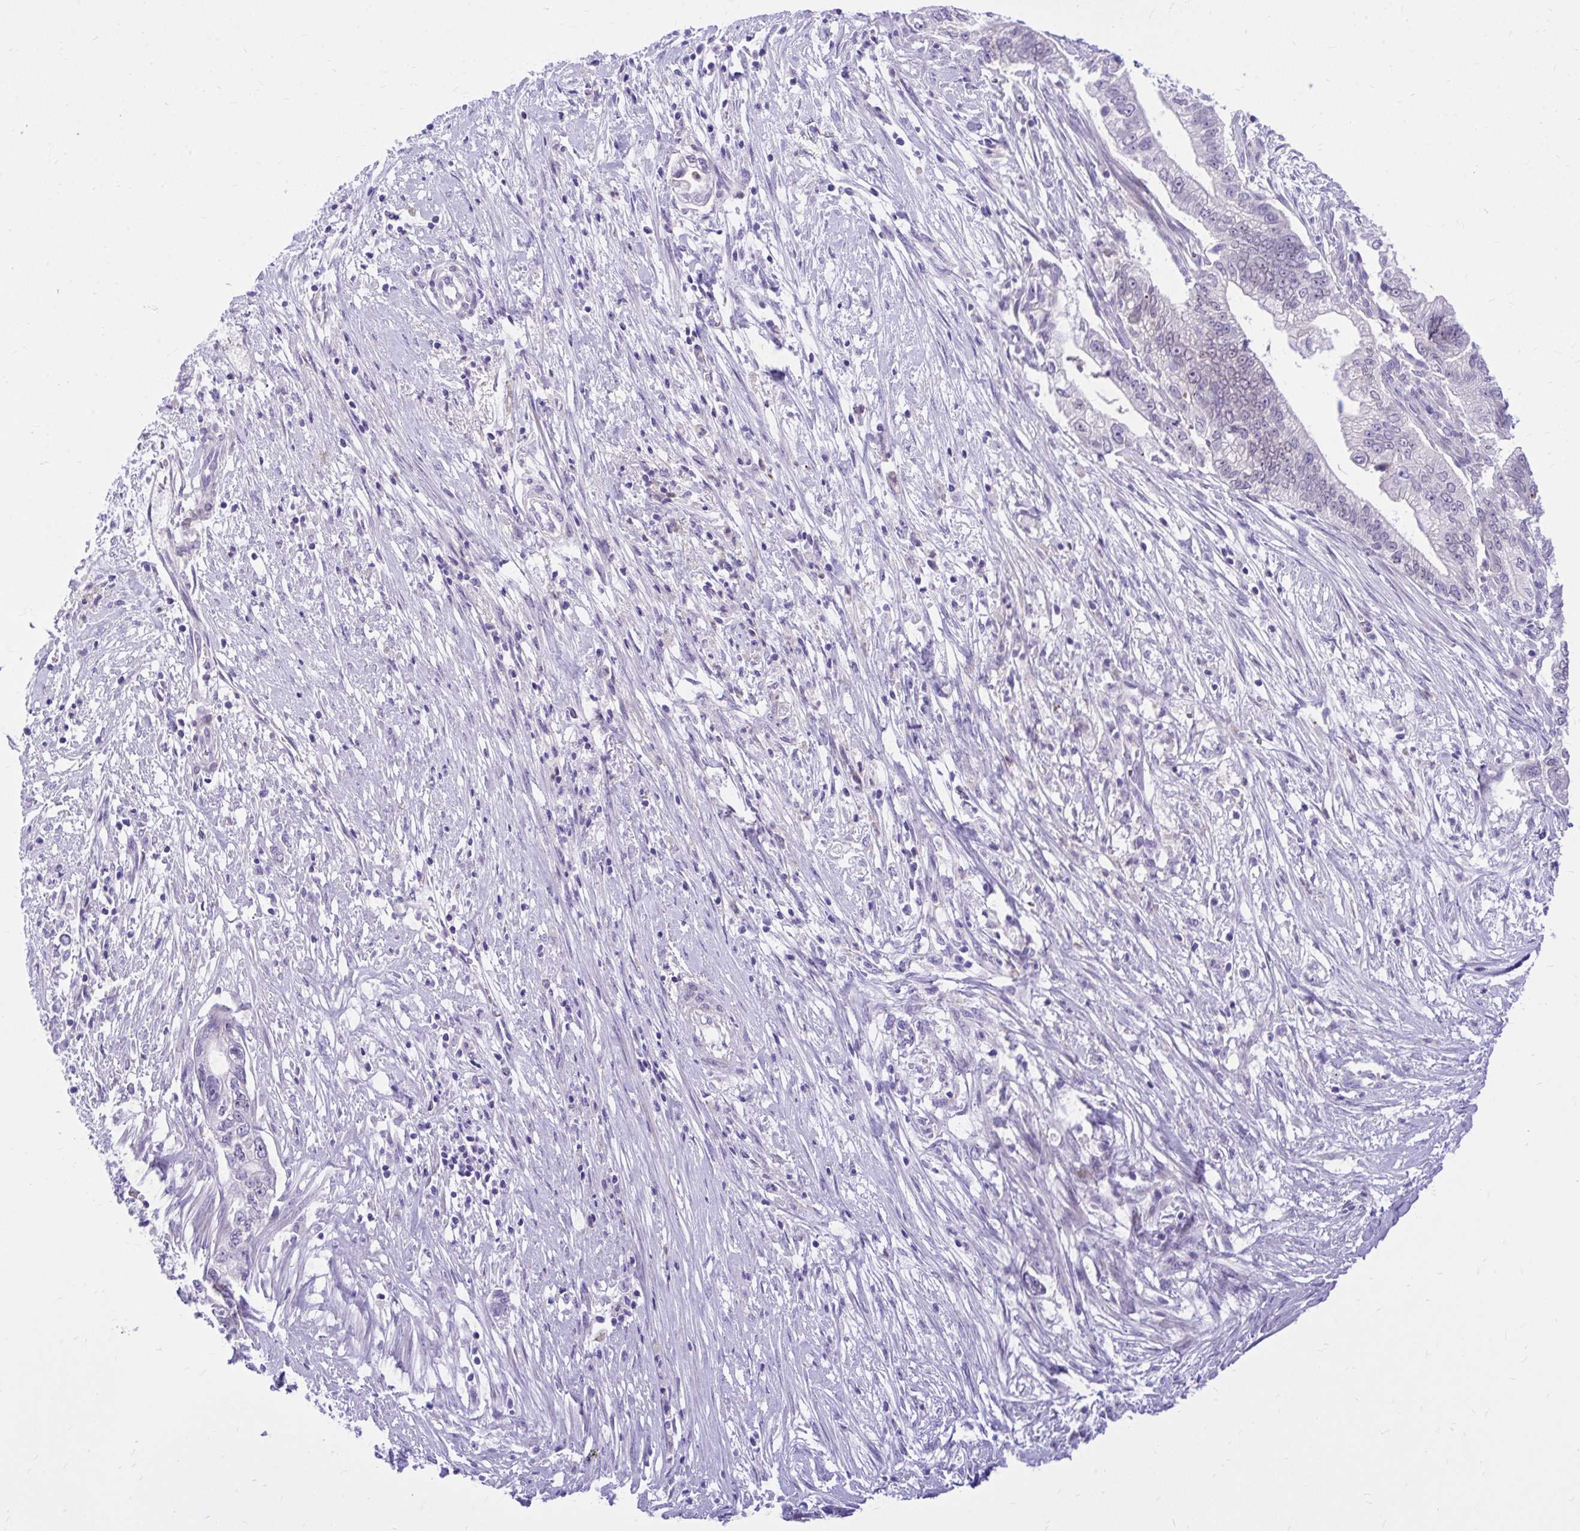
{"staining": {"intensity": "negative", "quantity": "none", "location": "none"}, "tissue": "pancreatic cancer", "cell_type": "Tumor cells", "image_type": "cancer", "snomed": [{"axis": "morphology", "description": "Adenocarcinoma, NOS"}, {"axis": "topography", "description": "Pancreas"}], "caption": "The image shows no staining of tumor cells in adenocarcinoma (pancreatic).", "gene": "ADAMTSL1", "patient": {"sex": "male", "age": 70}}